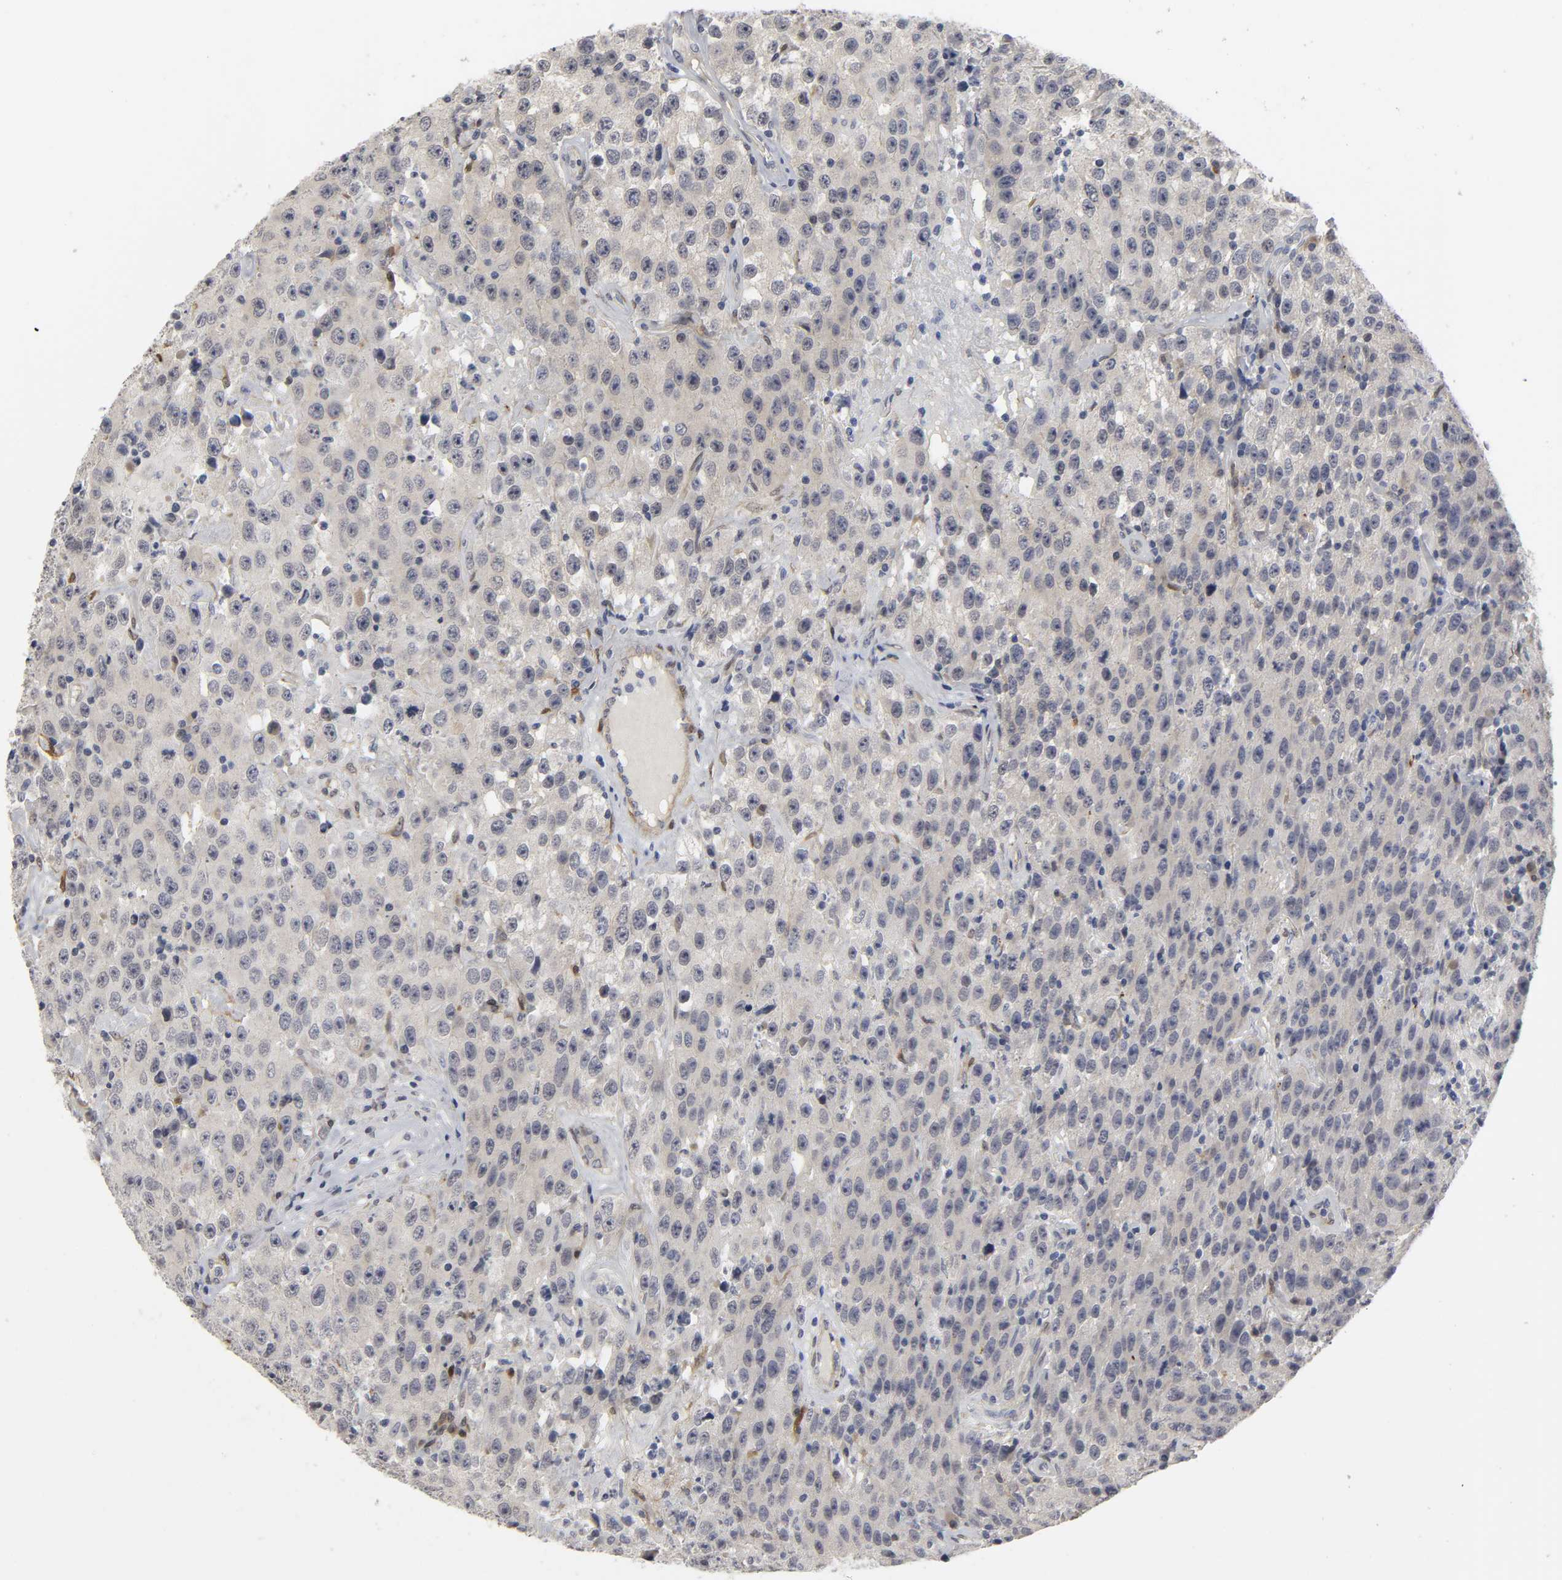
{"staining": {"intensity": "weak", "quantity": "<25%", "location": "cytoplasmic/membranous"}, "tissue": "testis cancer", "cell_type": "Tumor cells", "image_type": "cancer", "snomed": [{"axis": "morphology", "description": "Seminoma, NOS"}, {"axis": "topography", "description": "Testis"}], "caption": "This is an immunohistochemistry (IHC) photomicrograph of testis seminoma. There is no positivity in tumor cells.", "gene": "PDLIM3", "patient": {"sex": "male", "age": 52}}